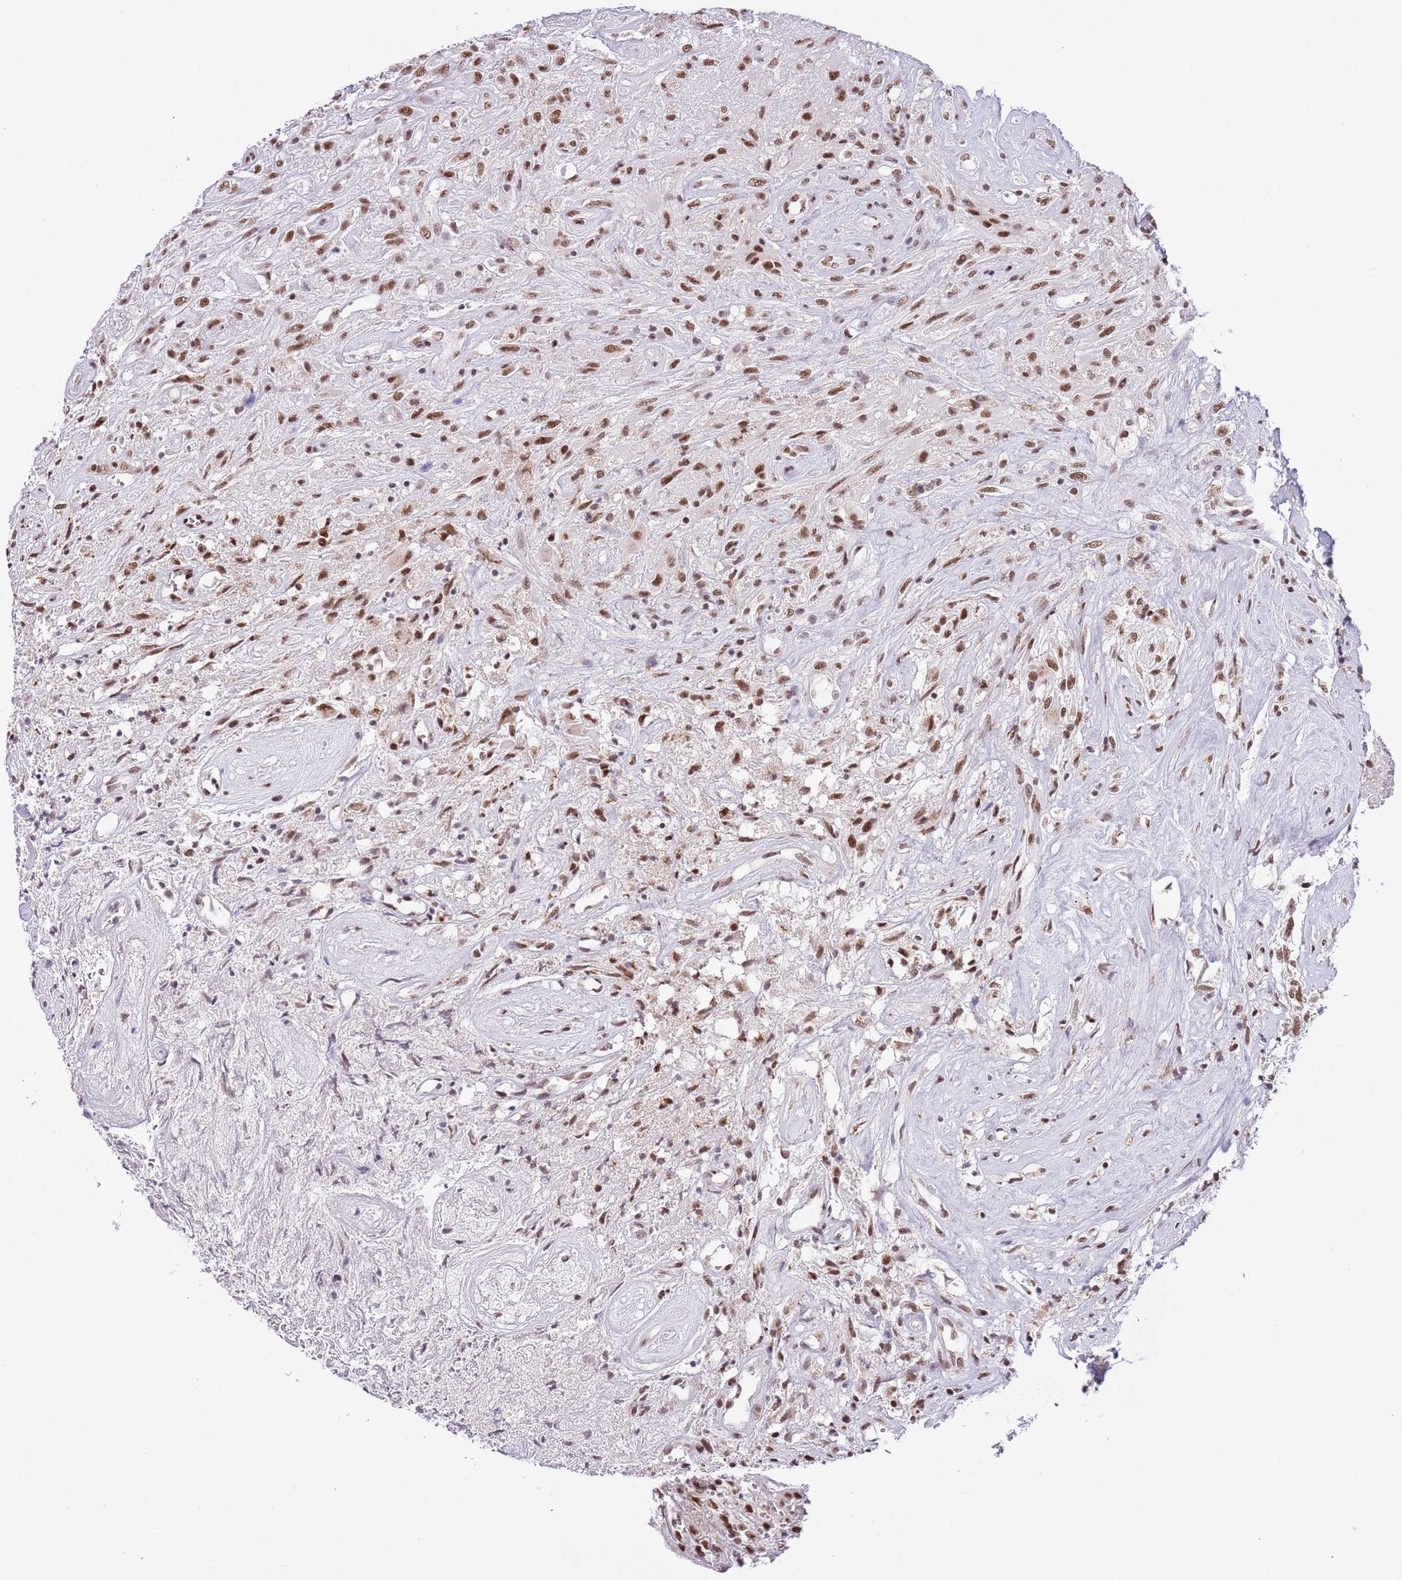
{"staining": {"intensity": "moderate", "quantity": ">75%", "location": "nuclear"}, "tissue": "glioma", "cell_type": "Tumor cells", "image_type": "cancer", "snomed": [{"axis": "morphology", "description": "Glioma, malignant, High grade"}, {"axis": "topography", "description": "Brain"}], "caption": "The photomicrograph shows staining of glioma, revealing moderate nuclear protein positivity (brown color) within tumor cells.", "gene": "SF3A2", "patient": {"sex": "male", "age": 56}}